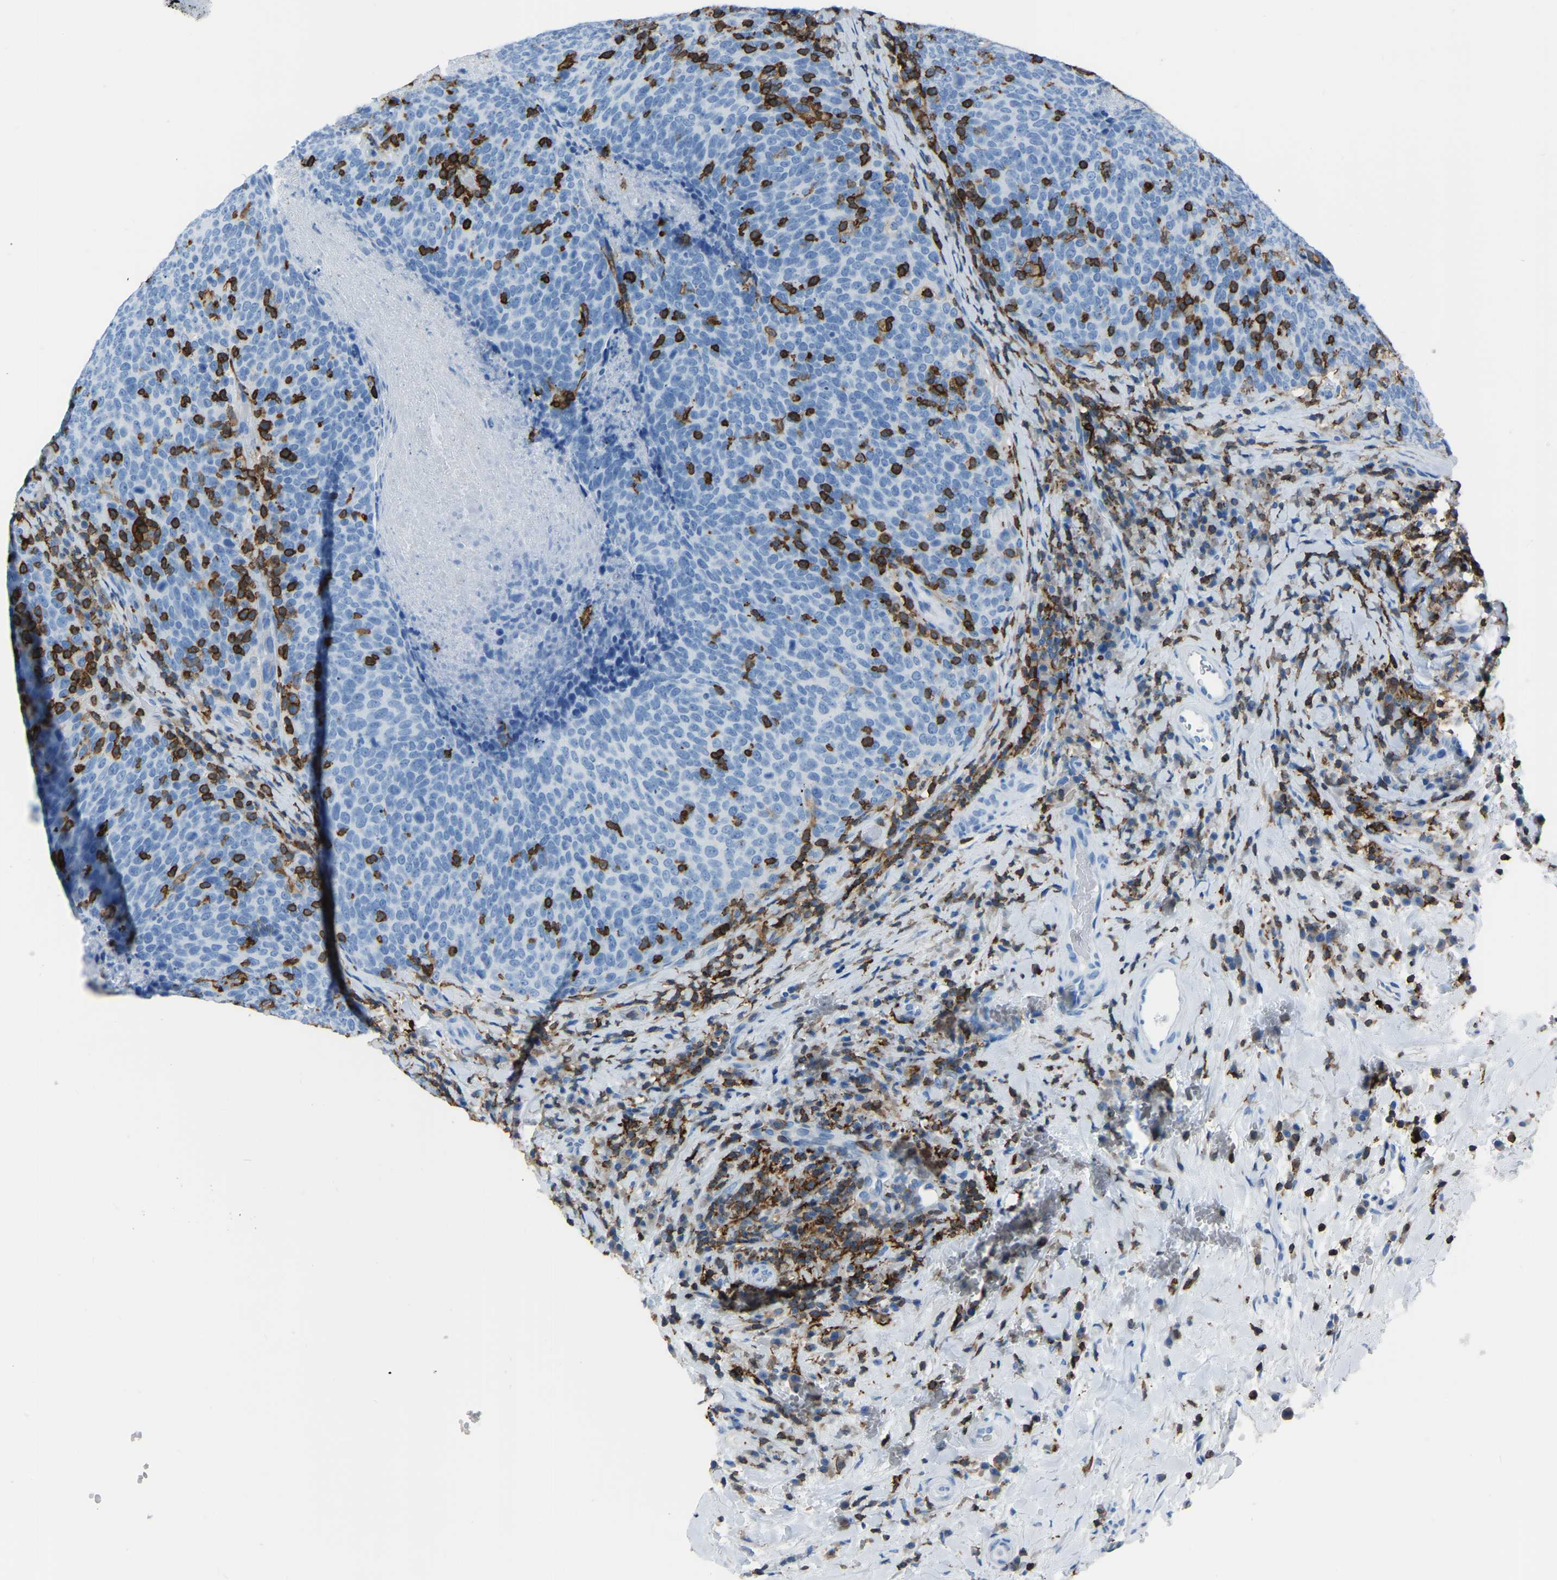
{"staining": {"intensity": "negative", "quantity": "none", "location": "none"}, "tissue": "head and neck cancer", "cell_type": "Tumor cells", "image_type": "cancer", "snomed": [{"axis": "morphology", "description": "Squamous cell carcinoma, NOS"}, {"axis": "morphology", "description": "Squamous cell carcinoma, metastatic, NOS"}, {"axis": "topography", "description": "Lymph node"}, {"axis": "topography", "description": "Head-Neck"}], "caption": "This is an immunohistochemistry photomicrograph of human squamous cell carcinoma (head and neck). There is no expression in tumor cells.", "gene": "LSP1", "patient": {"sex": "male", "age": 62}}